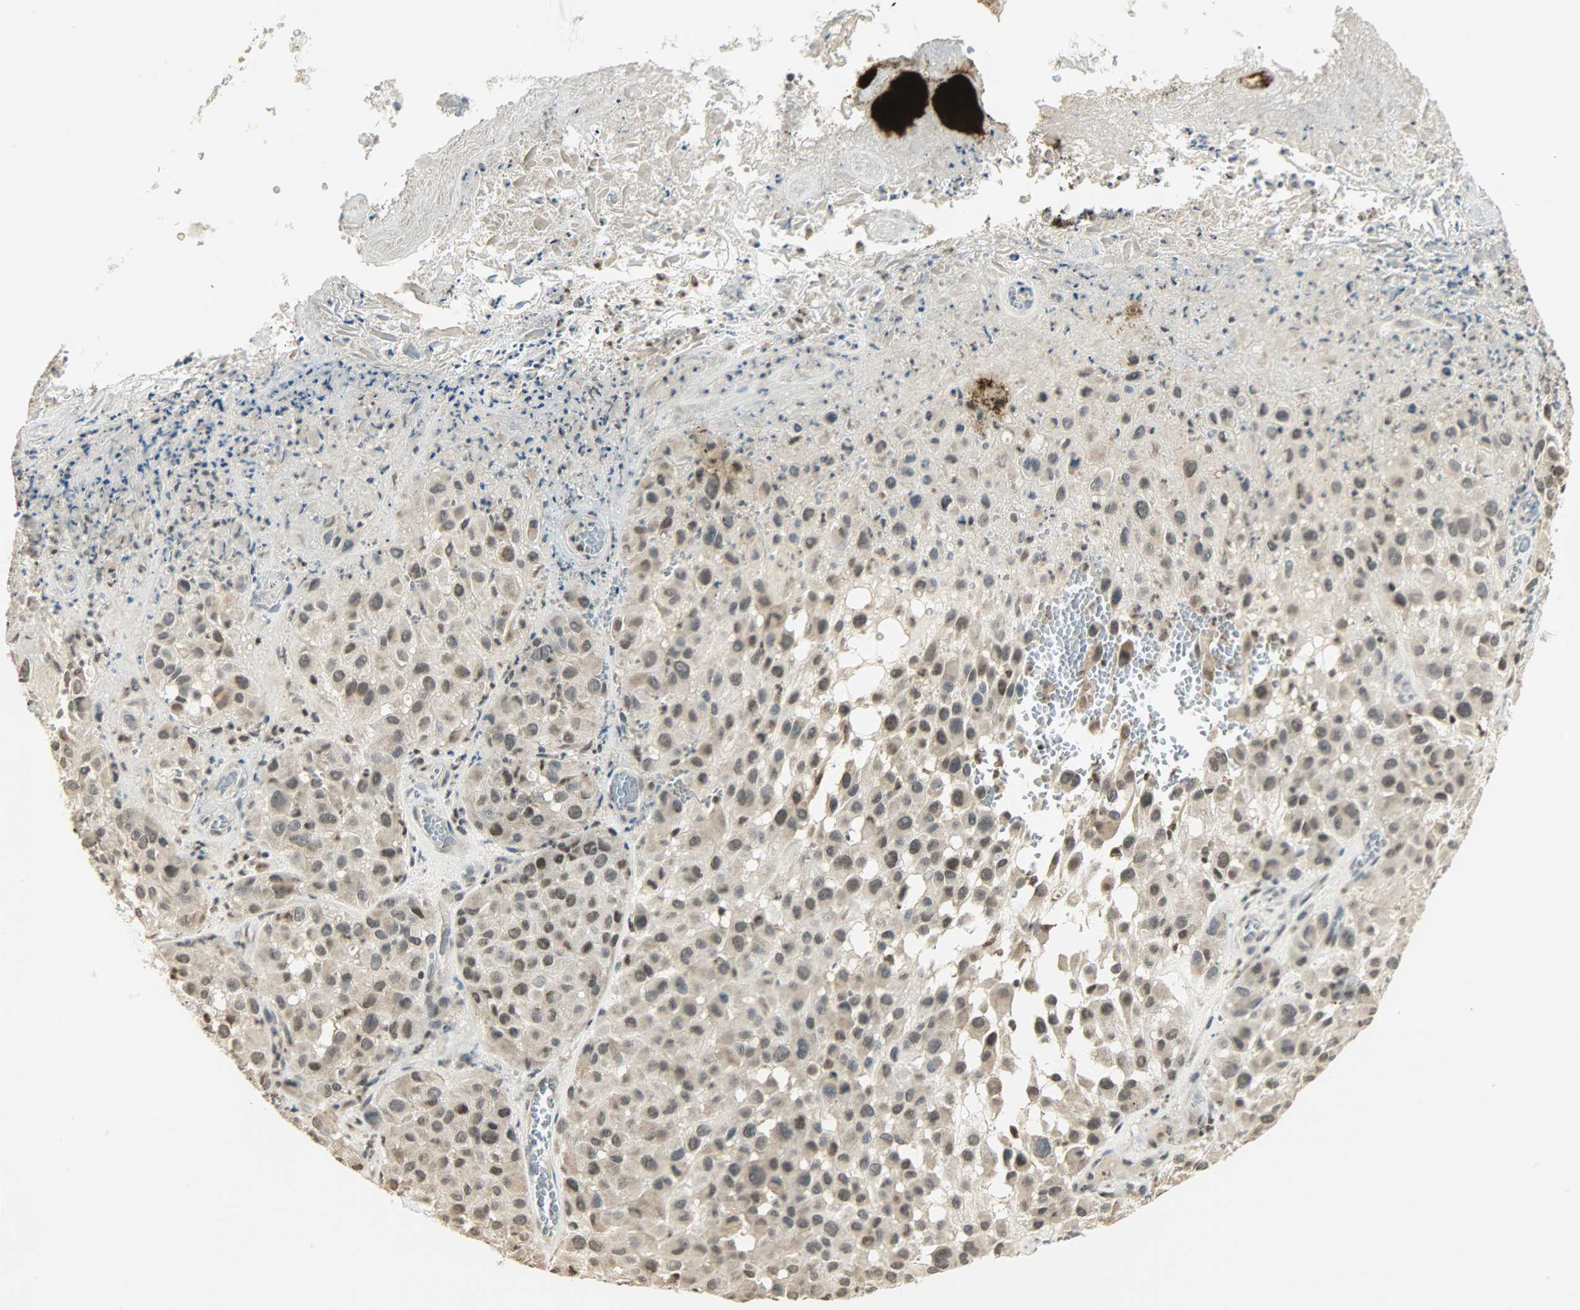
{"staining": {"intensity": "weak", "quantity": "<25%", "location": "nuclear"}, "tissue": "melanoma", "cell_type": "Tumor cells", "image_type": "cancer", "snomed": [{"axis": "morphology", "description": "Malignant melanoma, NOS"}, {"axis": "topography", "description": "Skin"}], "caption": "Immunohistochemical staining of human malignant melanoma reveals no significant staining in tumor cells. (Brightfield microscopy of DAB (3,3'-diaminobenzidine) immunohistochemistry at high magnification).", "gene": "SMARCA5", "patient": {"sex": "female", "age": 21}}